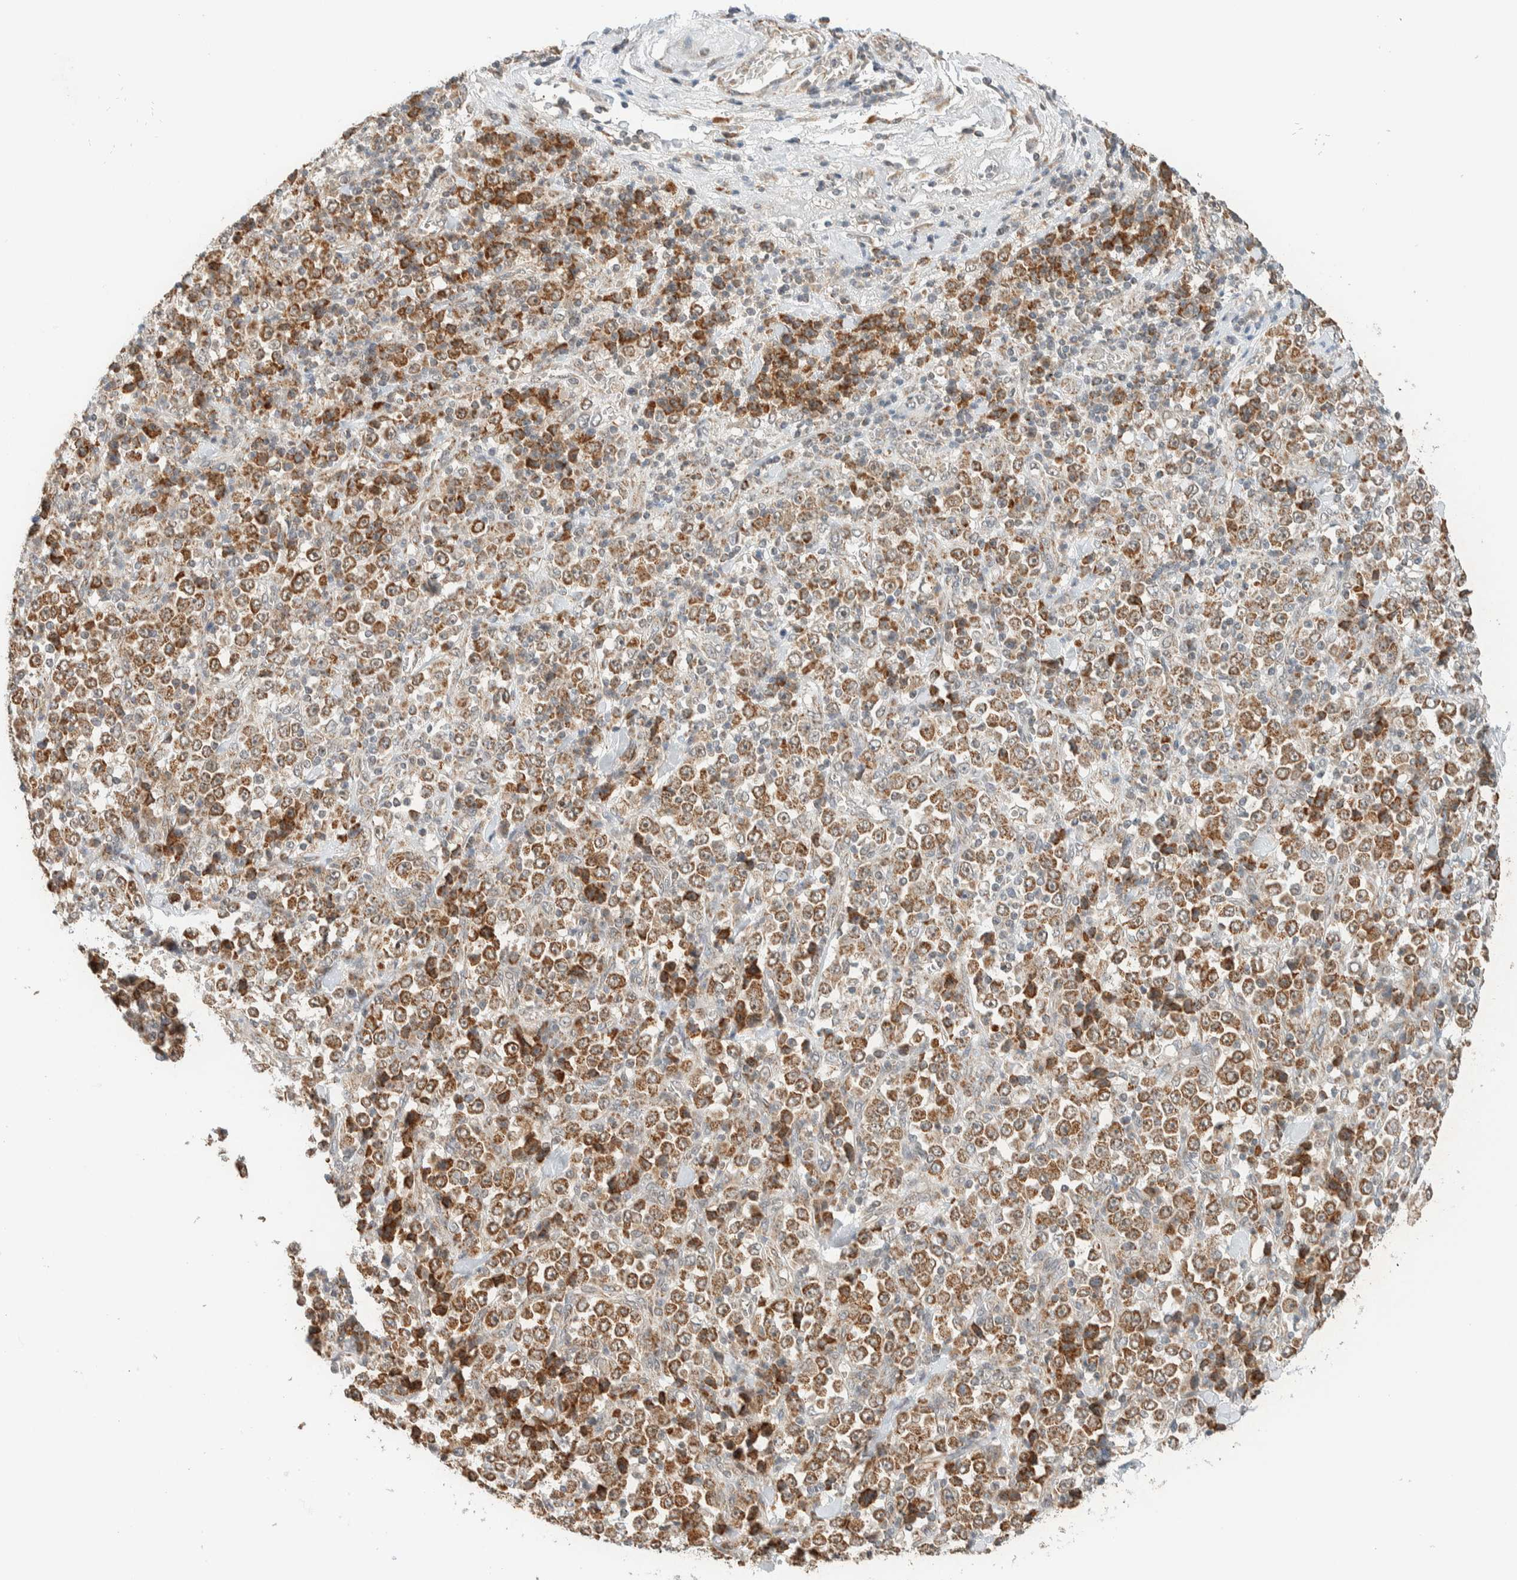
{"staining": {"intensity": "moderate", "quantity": ">75%", "location": "cytoplasmic/membranous"}, "tissue": "stomach cancer", "cell_type": "Tumor cells", "image_type": "cancer", "snomed": [{"axis": "morphology", "description": "Normal tissue, NOS"}, {"axis": "morphology", "description": "Adenocarcinoma, NOS"}, {"axis": "topography", "description": "Stomach, upper"}, {"axis": "topography", "description": "Stomach"}], "caption": "Stomach cancer tissue reveals moderate cytoplasmic/membranous positivity in approximately >75% of tumor cells", "gene": "MRPL41", "patient": {"sex": "male", "age": 59}}